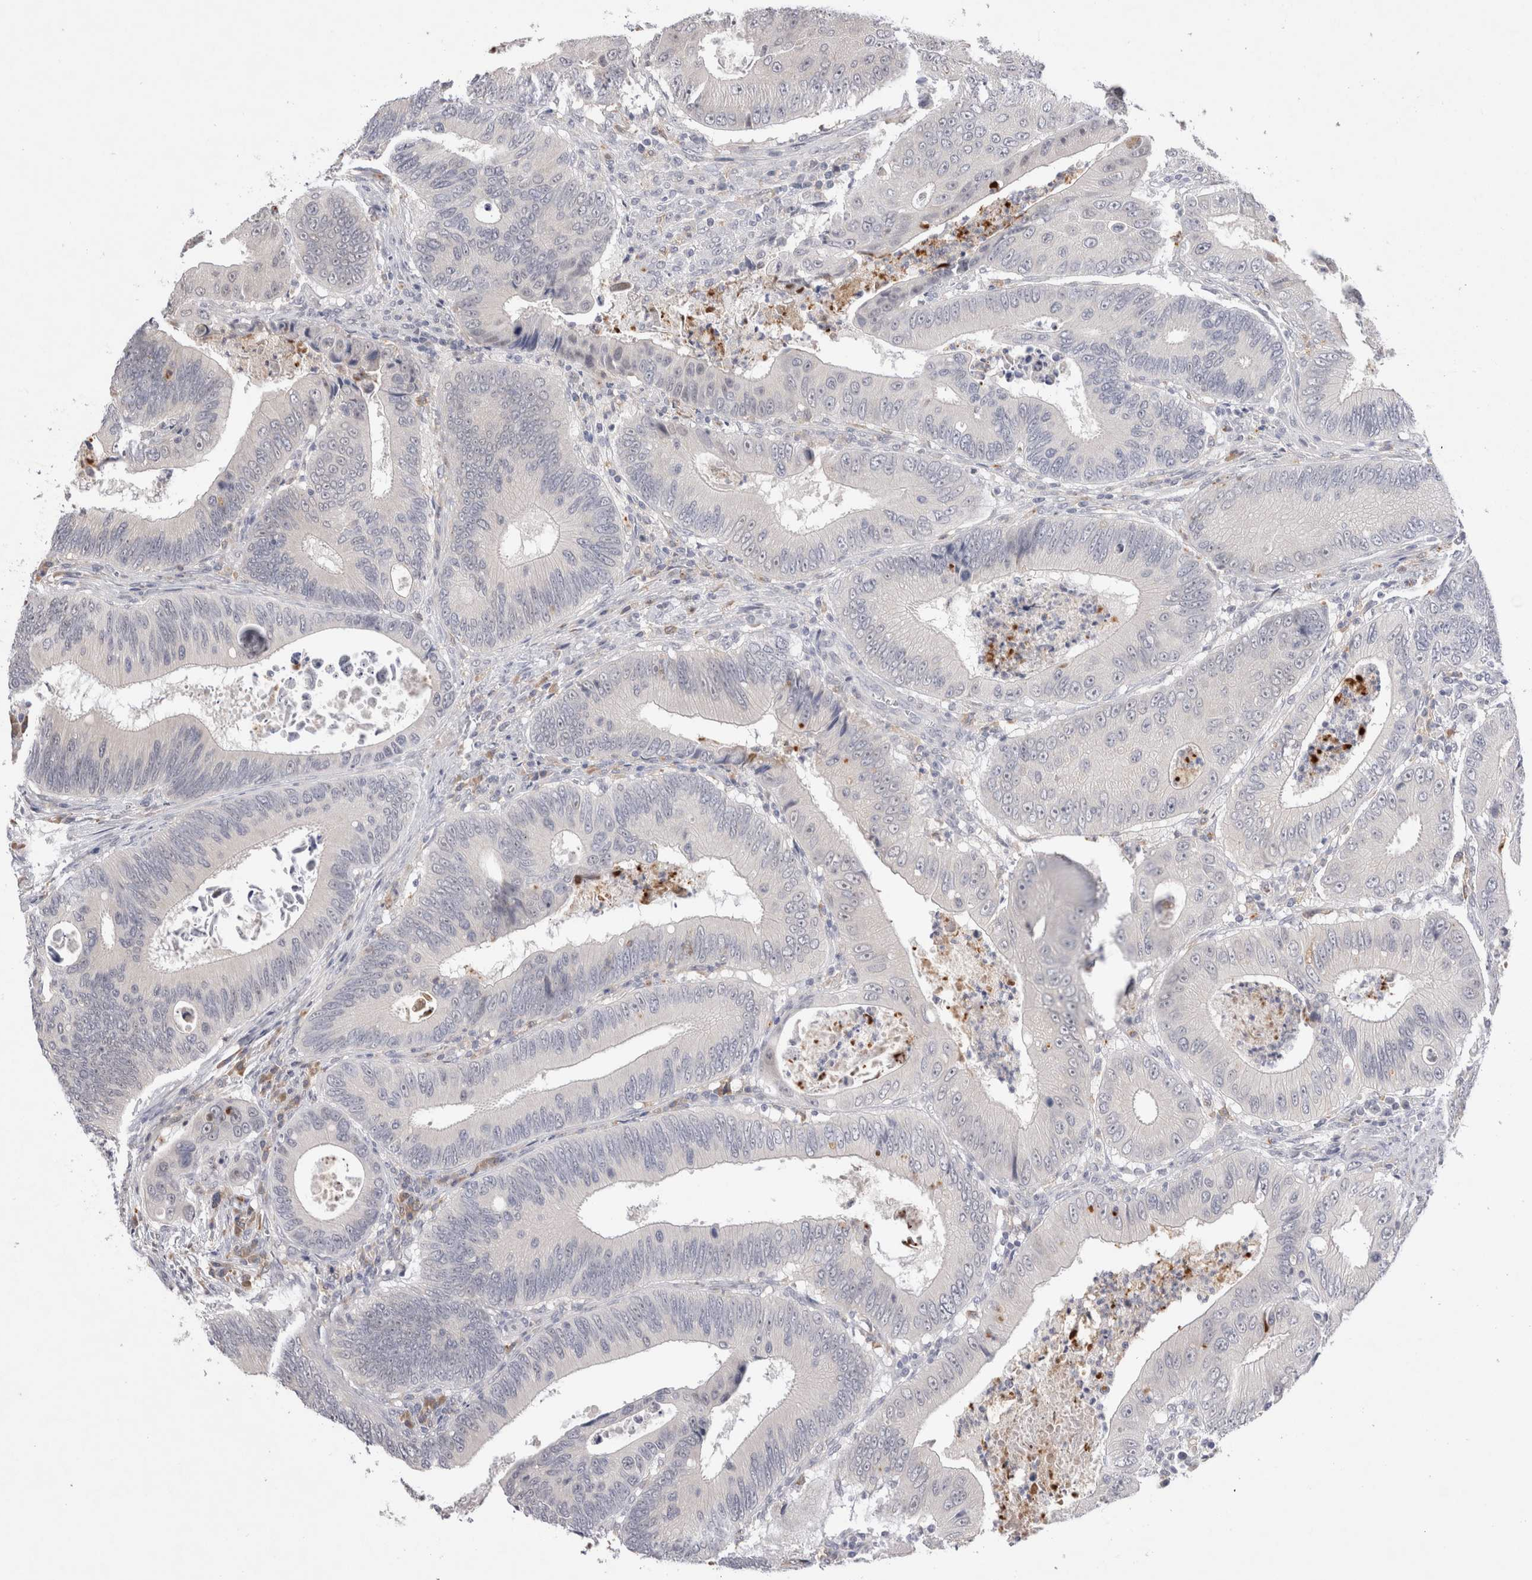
{"staining": {"intensity": "negative", "quantity": "none", "location": "none"}, "tissue": "colorectal cancer", "cell_type": "Tumor cells", "image_type": "cancer", "snomed": [{"axis": "morphology", "description": "Inflammation, NOS"}, {"axis": "morphology", "description": "Adenocarcinoma, NOS"}, {"axis": "topography", "description": "Colon"}], "caption": "The immunohistochemistry histopathology image has no significant staining in tumor cells of colorectal cancer tissue.", "gene": "VSIG4", "patient": {"sex": "male", "age": 72}}